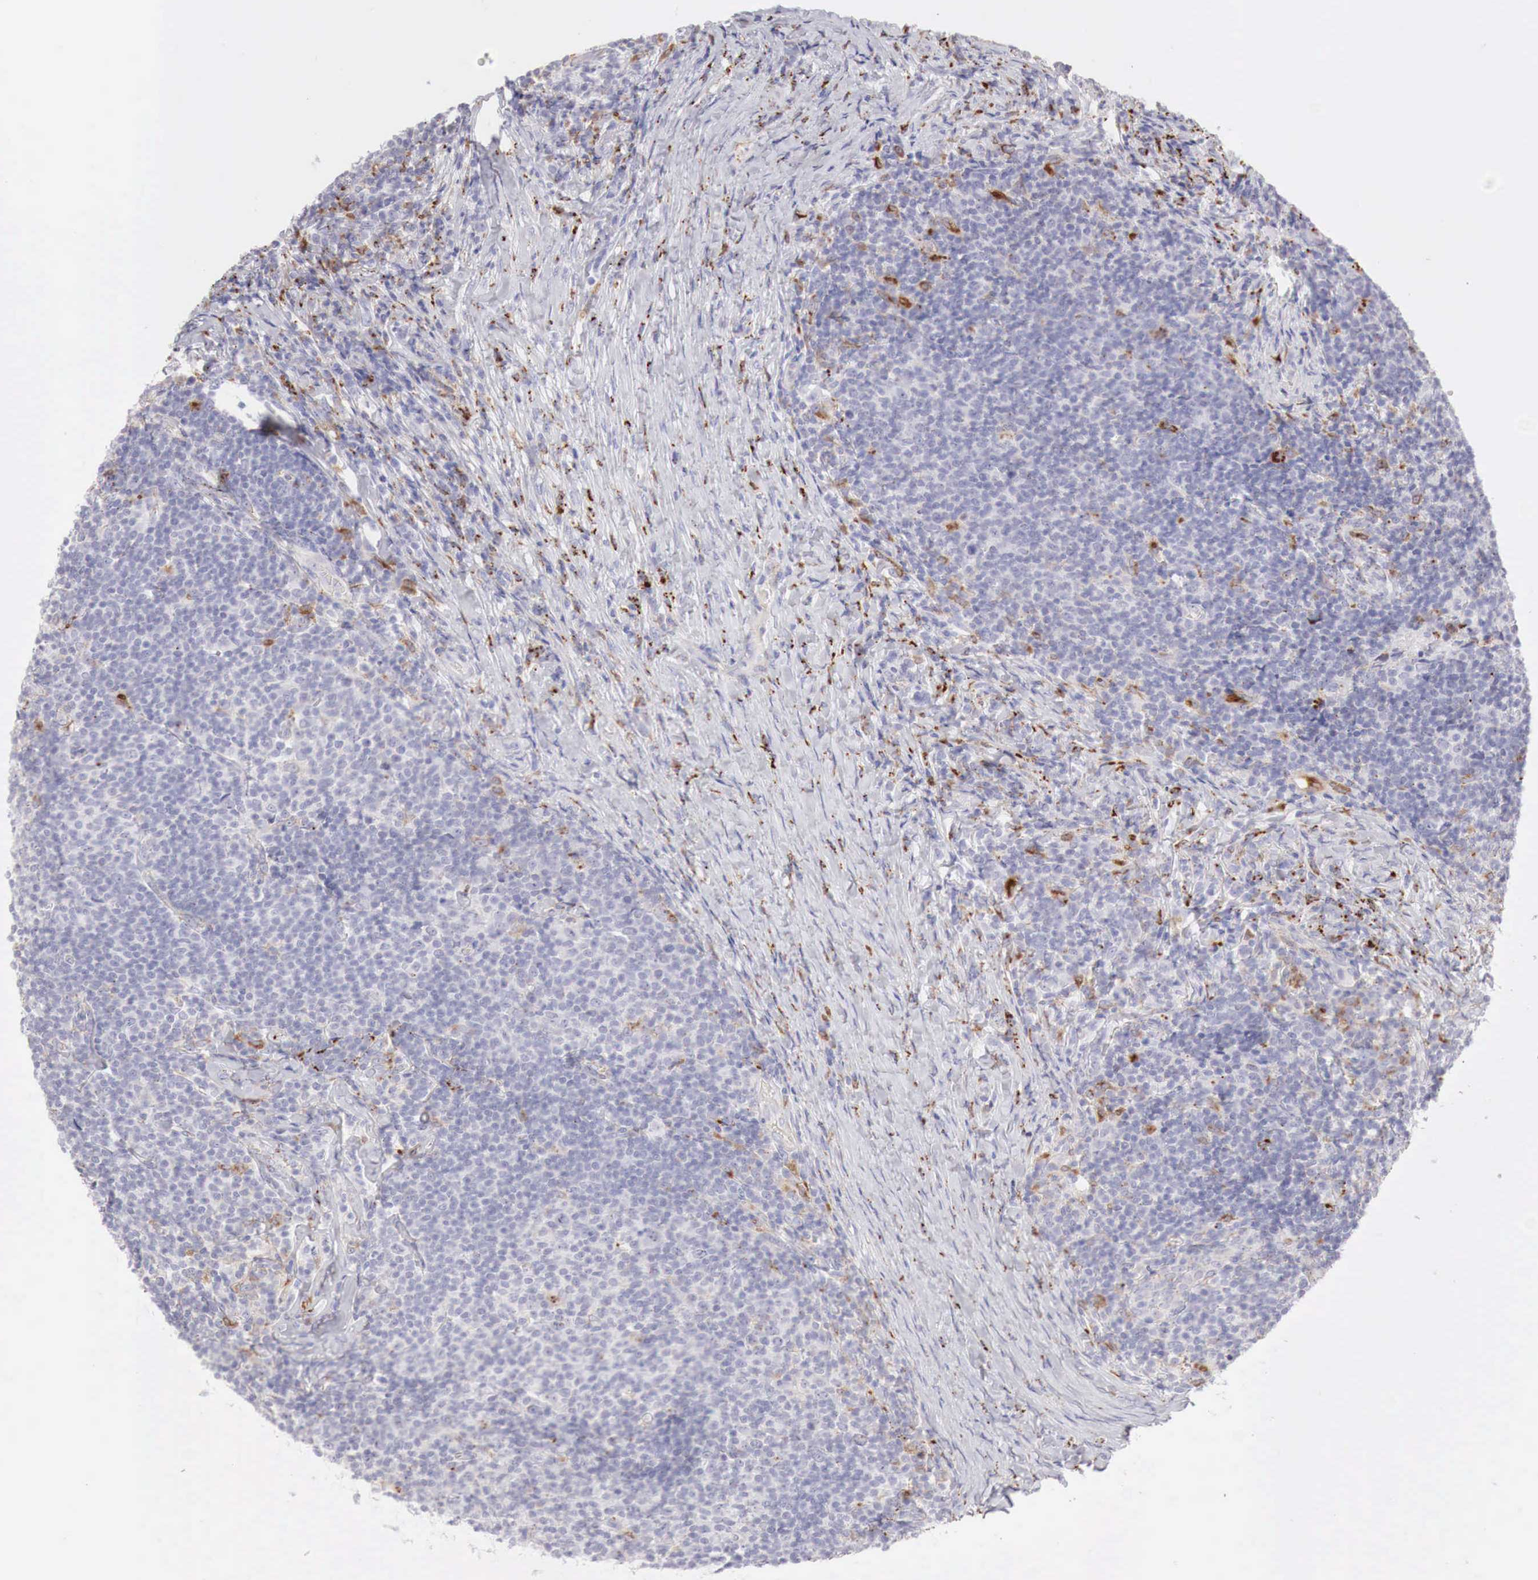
{"staining": {"intensity": "negative", "quantity": "none", "location": "none"}, "tissue": "lymphoma", "cell_type": "Tumor cells", "image_type": "cancer", "snomed": [{"axis": "morphology", "description": "Malignant lymphoma, non-Hodgkin's type, Low grade"}, {"axis": "topography", "description": "Lymph node"}], "caption": "Human low-grade malignant lymphoma, non-Hodgkin's type stained for a protein using immunohistochemistry (IHC) displays no staining in tumor cells.", "gene": "GLA", "patient": {"sex": "male", "age": 74}}